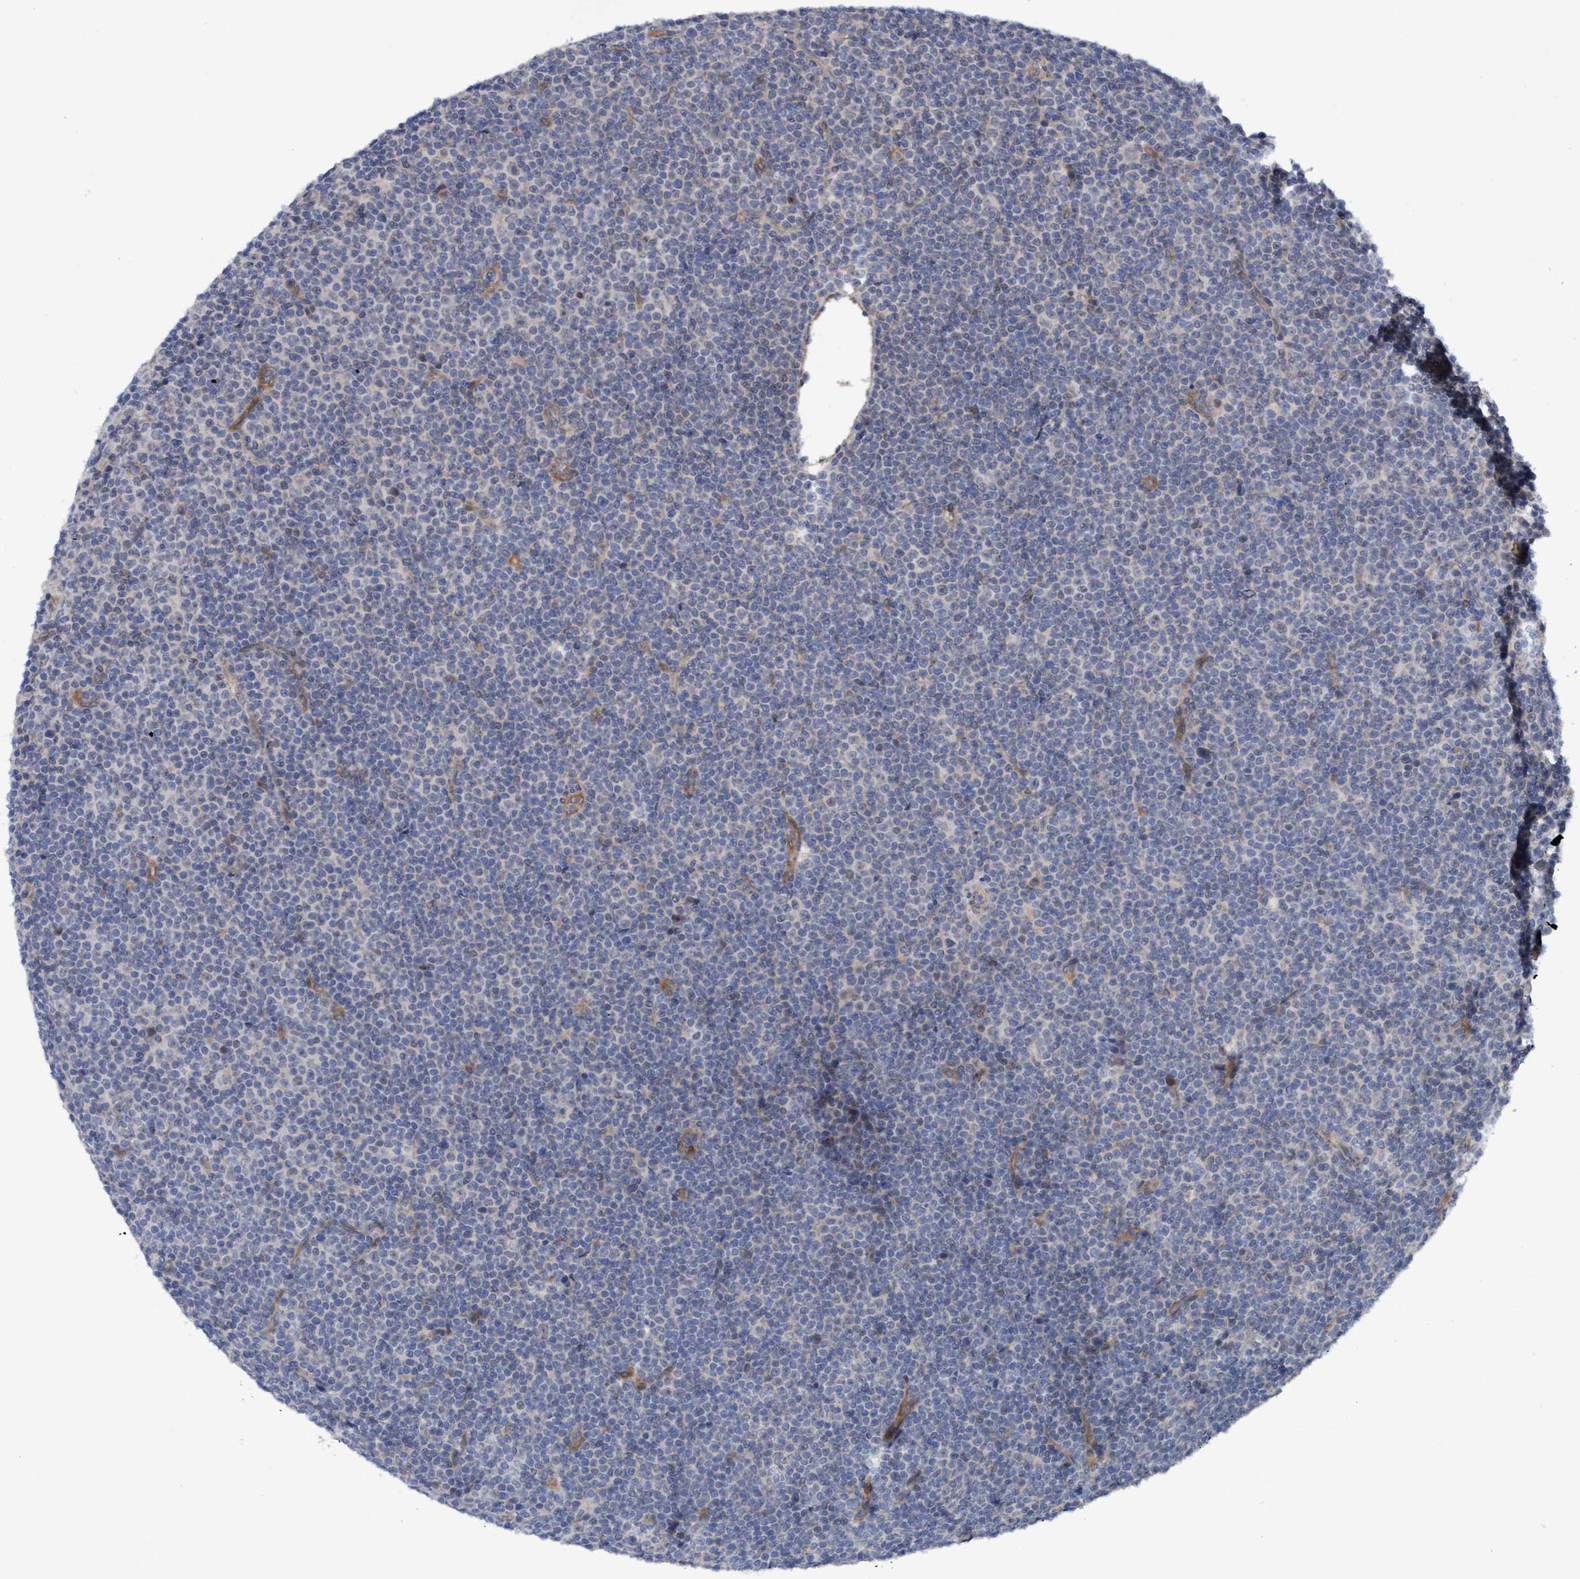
{"staining": {"intensity": "negative", "quantity": "none", "location": "none"}, "tissue": "lymphoma", "cell_type": "Tumor cells", "image_type": "cancer", "snomed": [{"axis": "morphology", "description": "Malignant lymphoma, non-Hodgkin's type, Low grade"}, {"axis": "topography", "description": "Lymph node"}], "caption": "This is an immunohistochemistry (IHC) micrograph of lymphoma. There is no staining in tumor cells.", "gene": "PLCD1", "patient": {"sex": "female", "age": 67}}